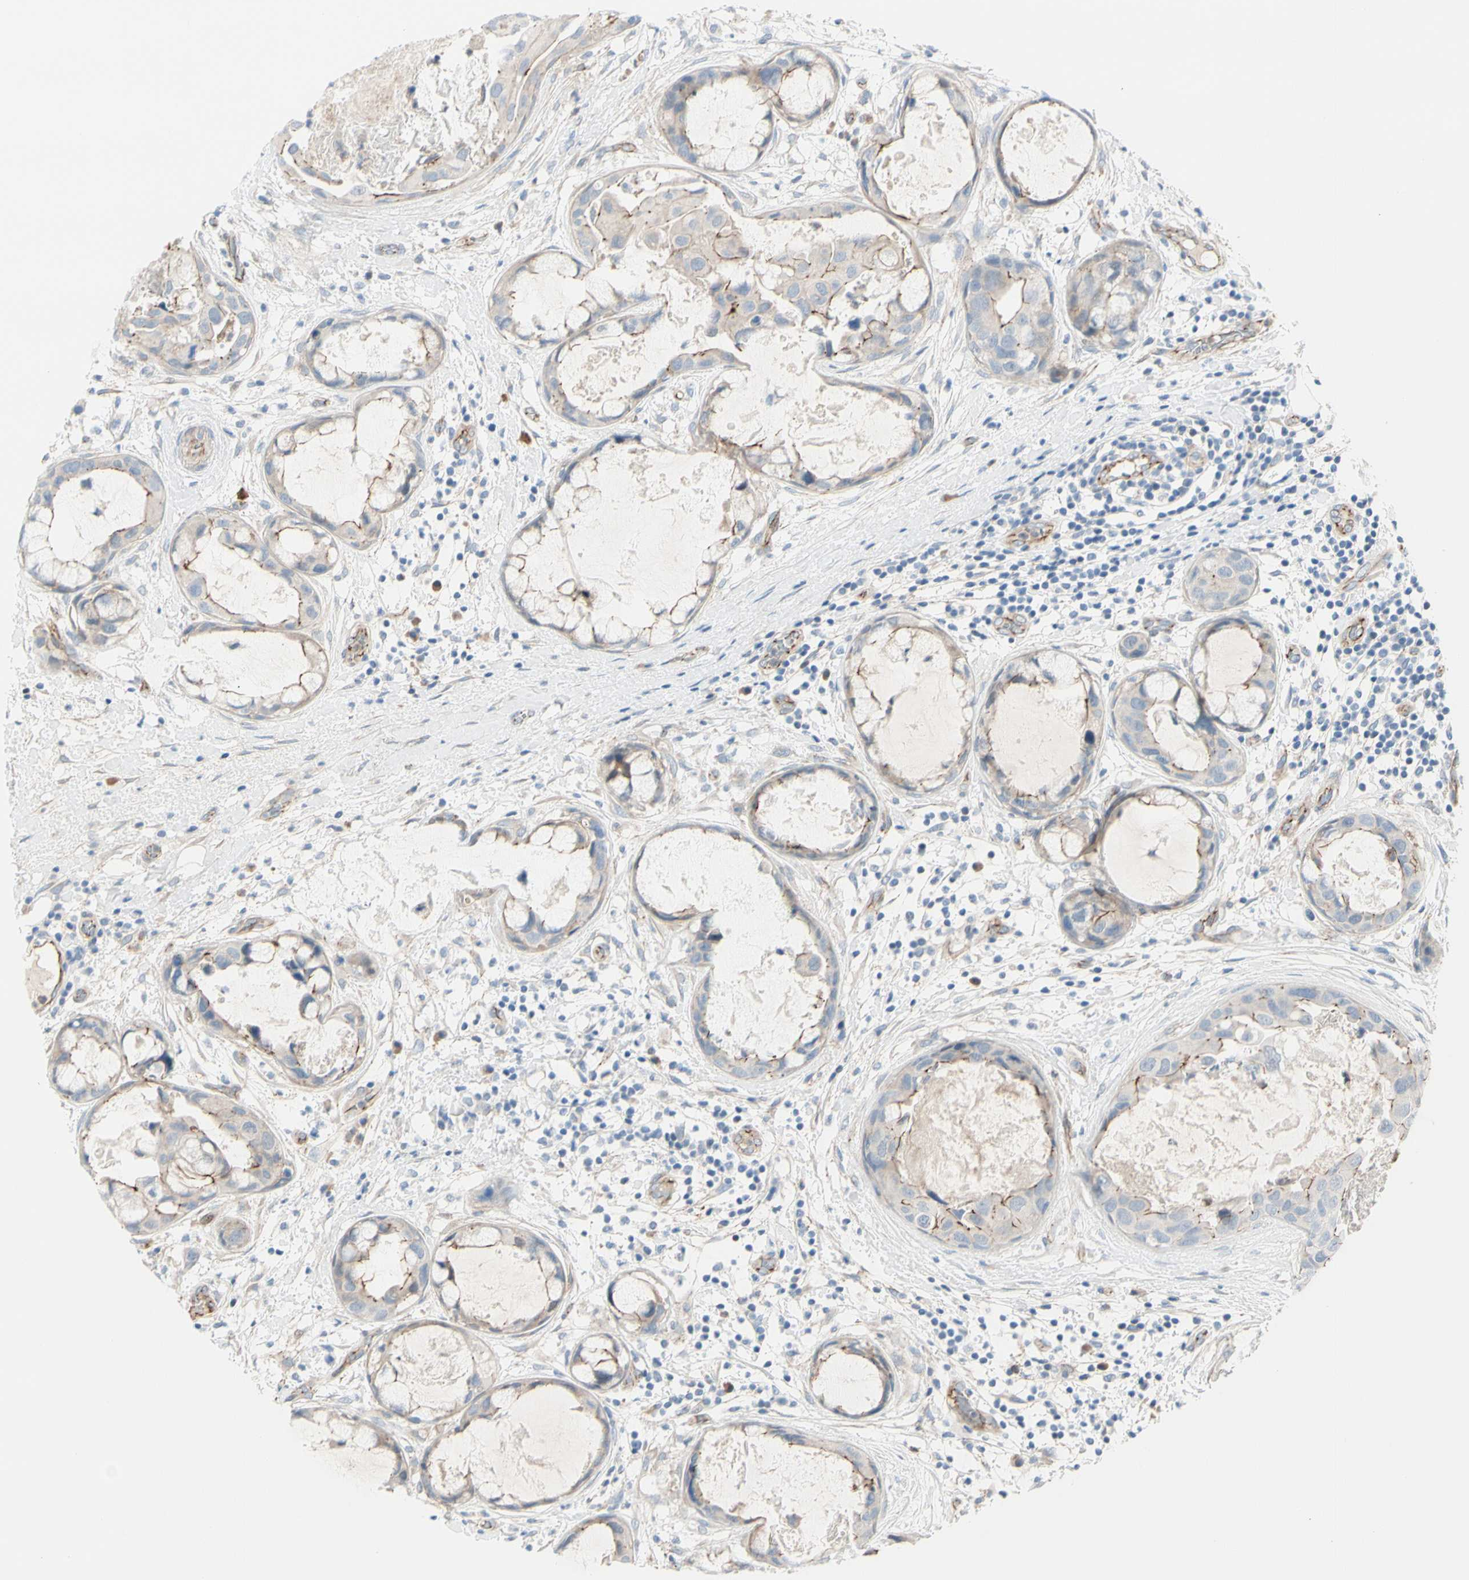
{"staining": {"intensity": "weak", "quantity": "25%-75%", "location": "cytoplasmic/membranous"}, "tissue": "breast cancer", "cell_type": "Tumor cells", "image_type": "cancer", "snomed": [{"axis": "morphology", "description": "Duct carcinoma"}, {"axis": "topography", "description": "Breast"}], "caption": "A high-resolution photomicrograph shows immunohistochemistry (IHC) staining of breast cancer (invasive ductal carcinoma), which demonstrates weak cytoplasmic/membranous staining in about 25%-75% of tumor cells.", "gene": "TJP1", "patient": {"sex": "female", "age": 40}}